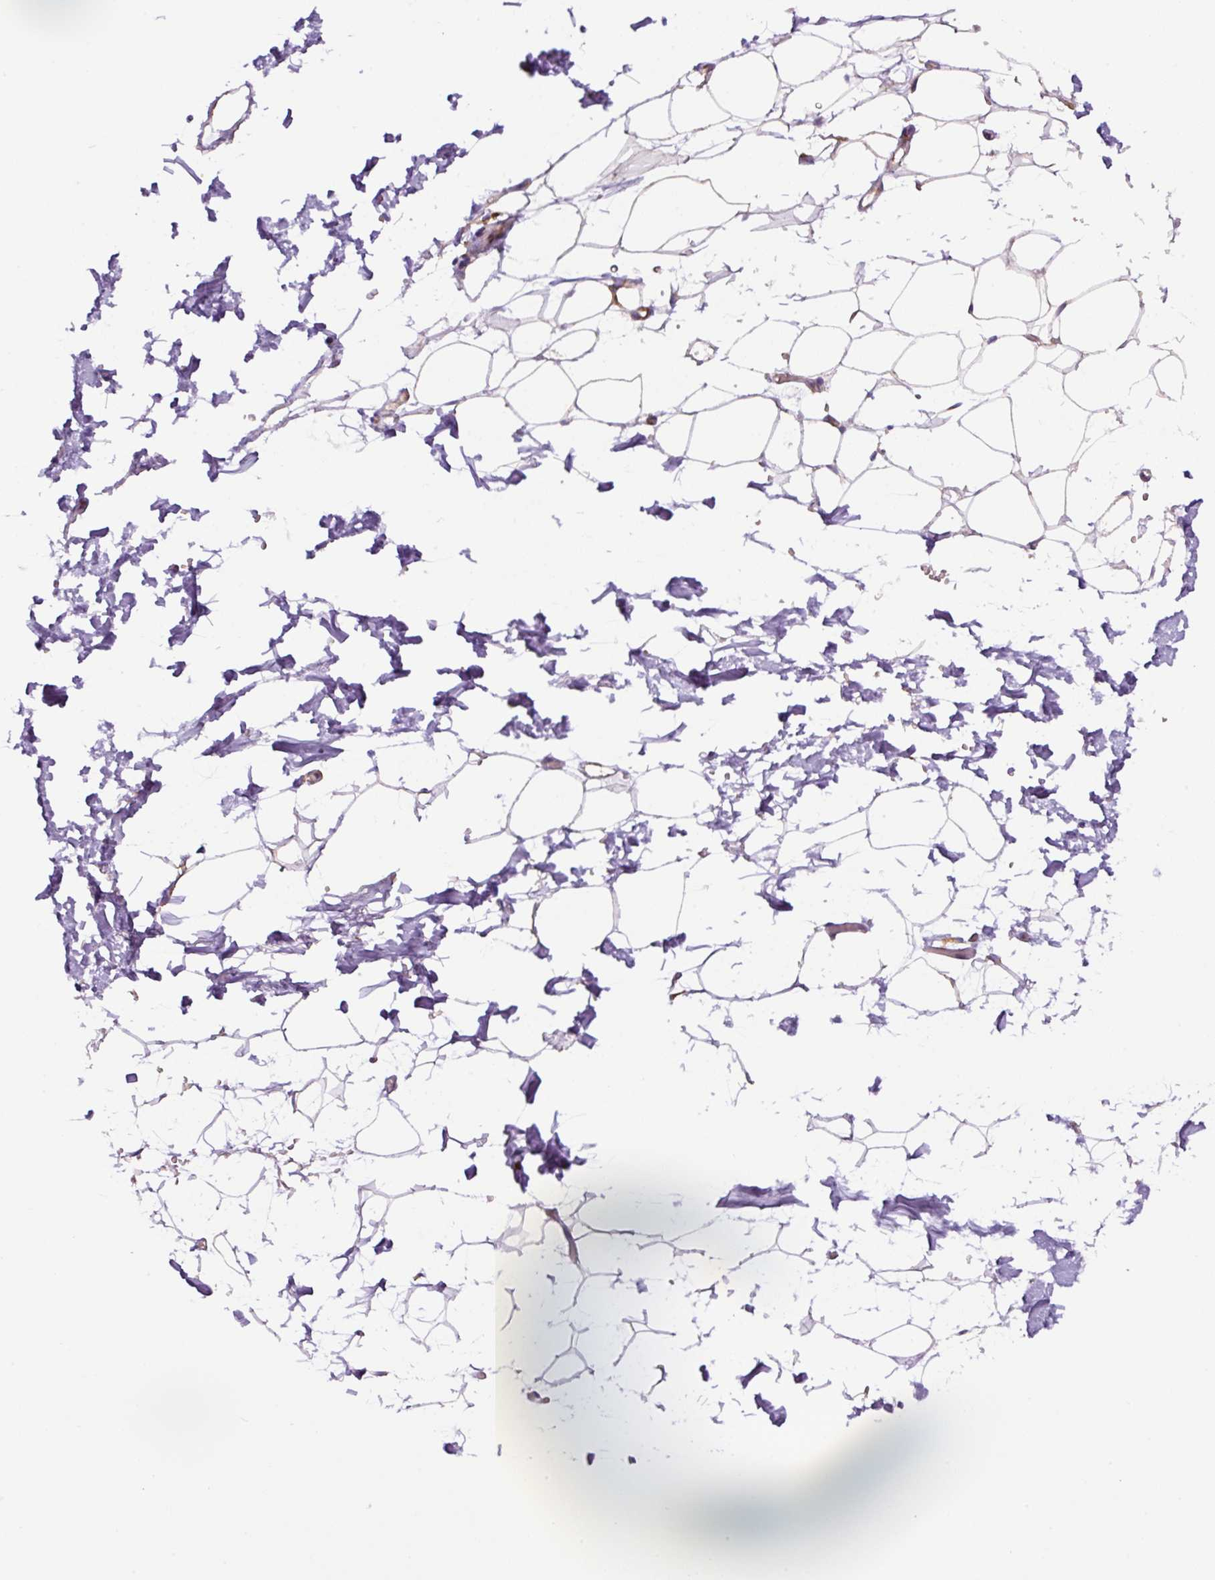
{"staining": {"intensity": "negative", "quantity": "none", "location": "none"}, "tissue": "adipose tissue", "cell_type": "Adipocytes", "image_type": "normal", "snomed": [{"axis": "morphology", "description": "Normal tissue, NOS"}, {"axis": "topography", "description": "Skin"}, {"axis": "topography", "description": "Peripheral nerve tissue"}], "caption": "DAB immunohistochemical staining of benign adipose tissue demonstrates no significant expression in adipocytes.", "gene": "RPS23", "patient": {"sex": "female", "age": 56}}